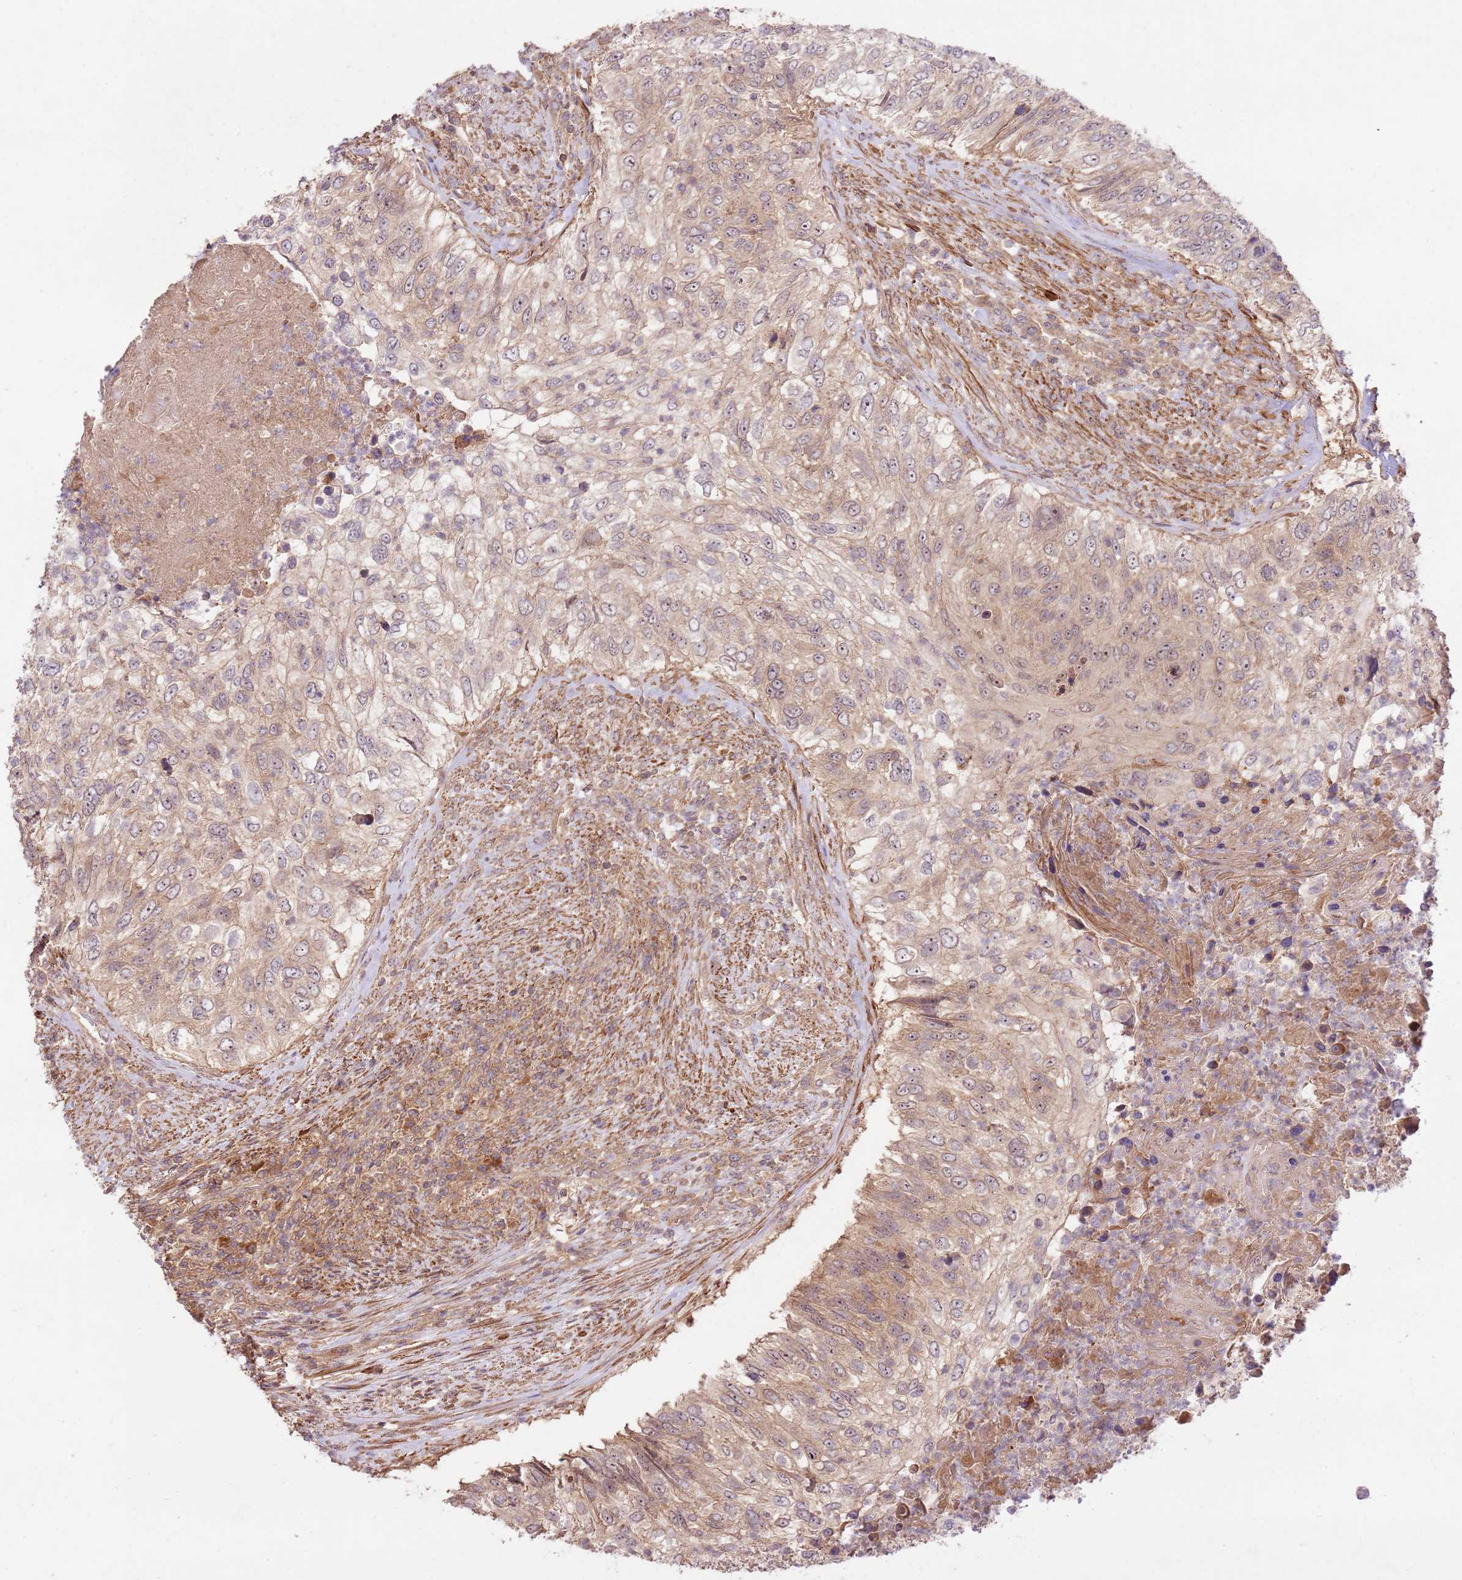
{"staining": {"intensity": "weak", "quantity": "25%-75%", "location": "cytoplasmic/membranous"}, "tissue": "urothelial cancer", "cell_type": "Tumor cells", "image_type": "cancer", "snomed": [{"axis": "morphology", "description": "Urothelial carcinoma, High grade"}, {"axis": "topography", "description": "Urinary bladder"}], "caption": "This histopathology image exhibits immunohistochemistry (IHC) staining of high-grade urothelial carcinoma, with low weak cytoplasmic/membranous positivity in approximately 25%-75% of tumor cells.", "gene": "GAREM1", "patient": {"sex": "female", "age": 60}}